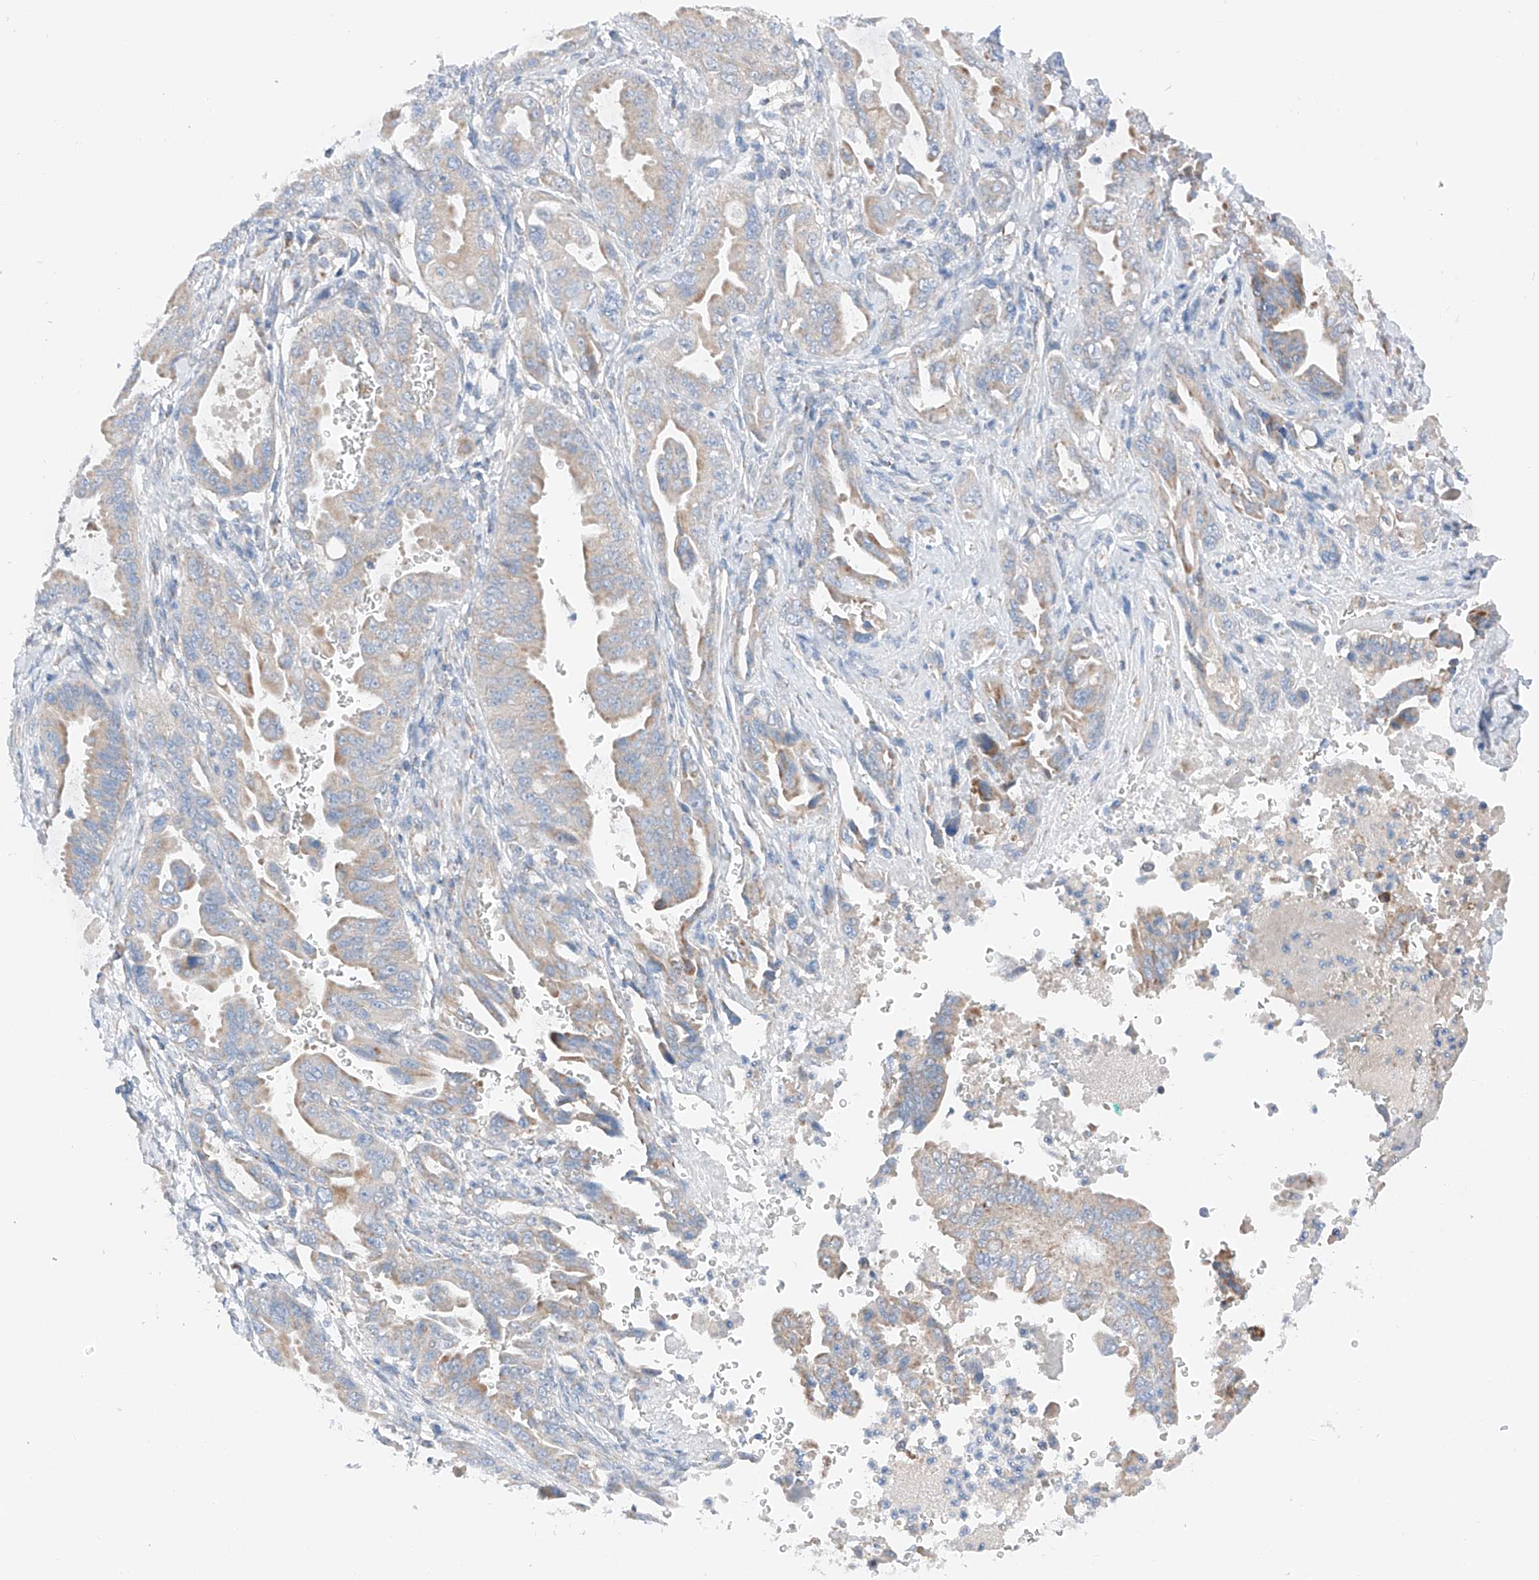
{"staining": {"intensity": "moderate", "quantity": "<25%", "location": "cytoplasmic/membranous"}, "tissue": "pancreatic cancer", "cell_type": "Tumor cells", "image_type": "cancer", "snomed": [{"axis": "morphology", "description": "Adenocarcinoma, NOS"}, {"axis": "topography", "description": "Pancreas"}], "caption": "An immunohistochemistry (IHC) micrograph of tumor tissue is shown. Protein staining in brown labels moderate cytoplasmic/membranous positivity in pancreatic adenocarcinoma within tumor cells.", "gene": "MRAP", "patient": {"sex": "male", "age": 70}}